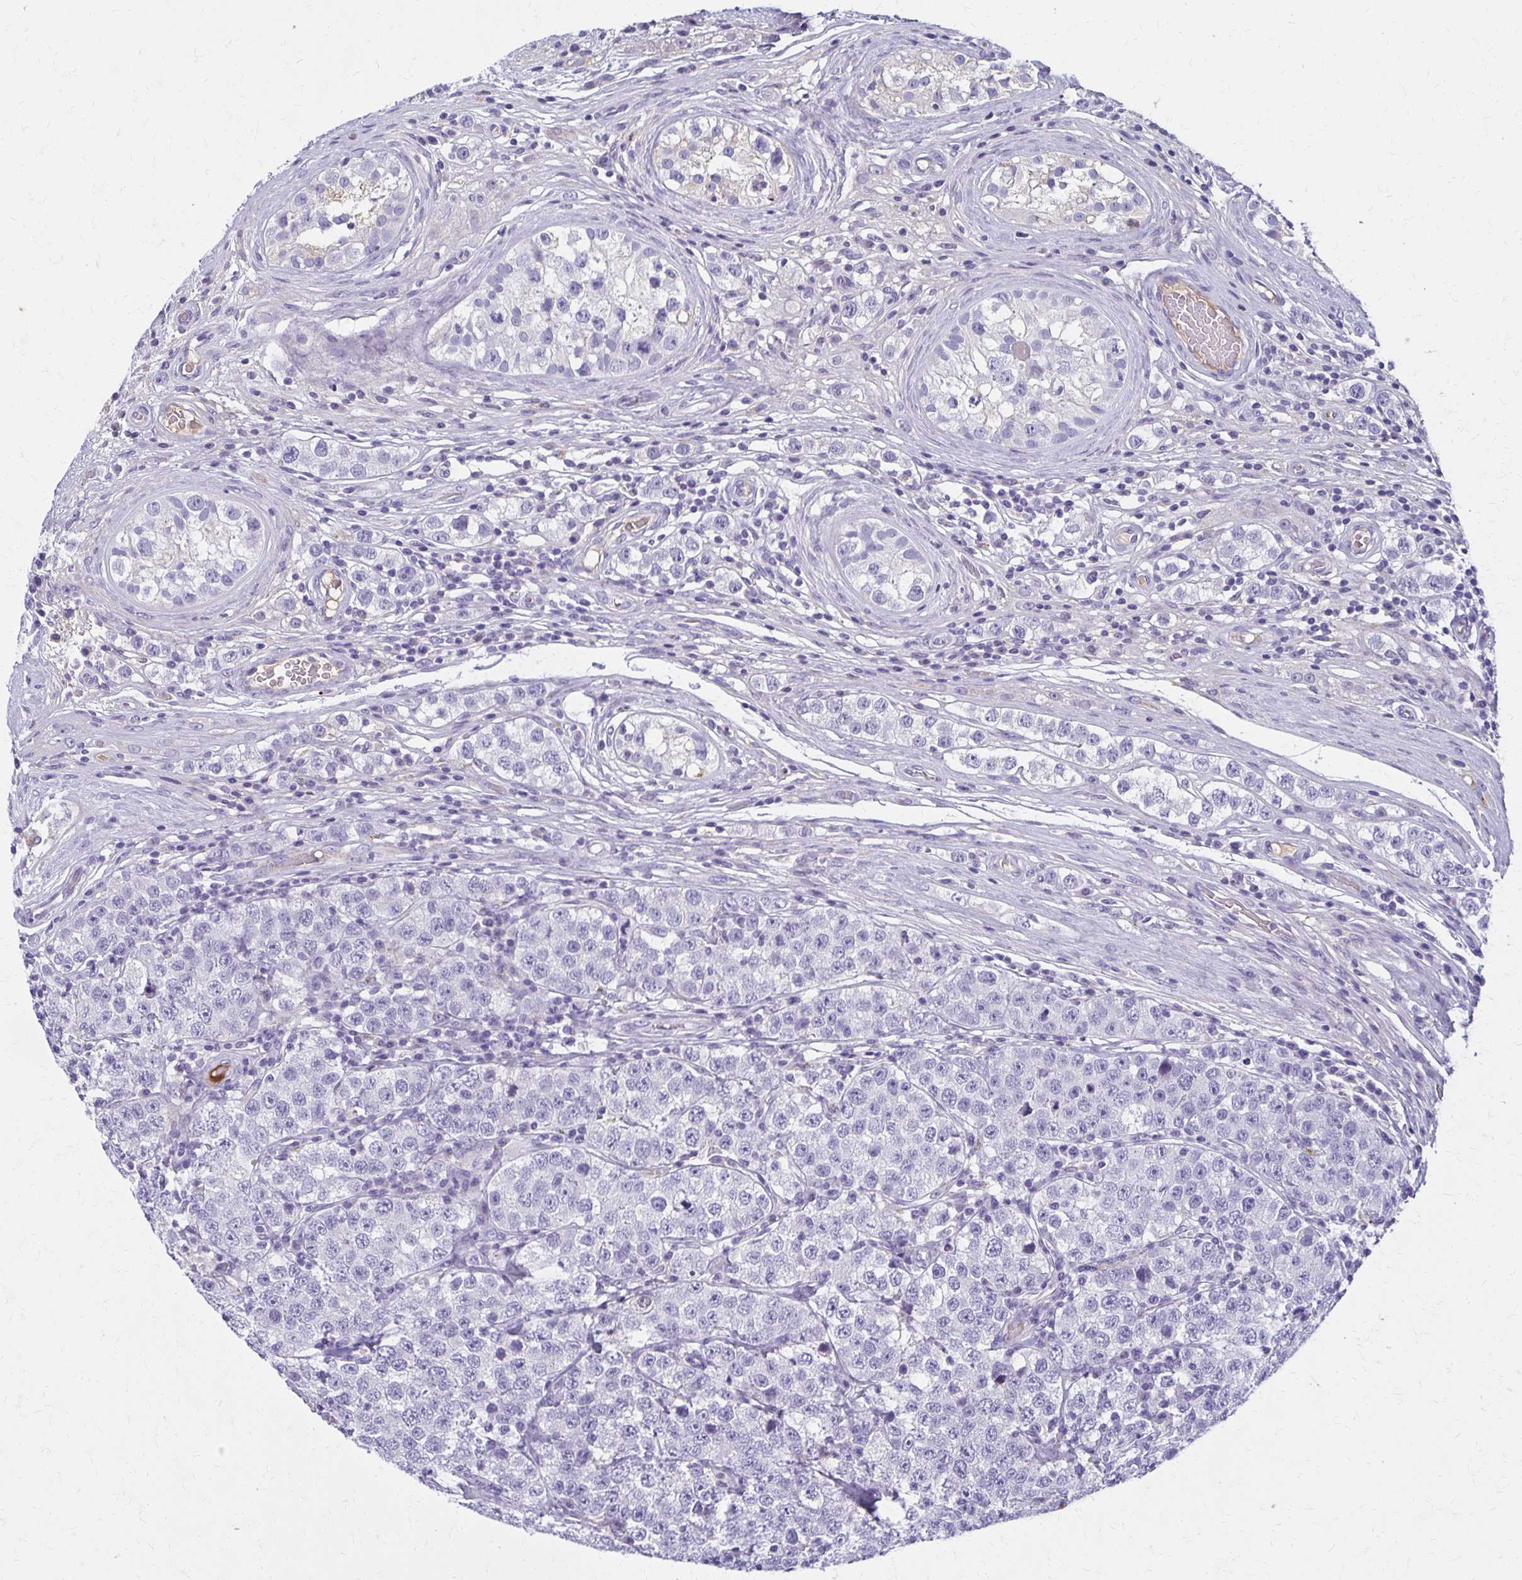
{"staining": {"intensity": "negative", "quantity": "none", "location": "none"}, "tissue": "testis cancer", "cell_type": "Tumor cells", "image_type": "cancer", "snomed": [{"axis": "morphology", "description": "Seminoma, NOS"}, {"axis": "topography", "description": "Testis"}], "caption": "This image is of testis cancer stained with immunohistochemistry (IHC) to label a protein in brown with the nuclei are counter-stained blue. There is no expression in tumor cells.", "gene": "BBS12", "patient": {"sex": "male", "age": 34}}